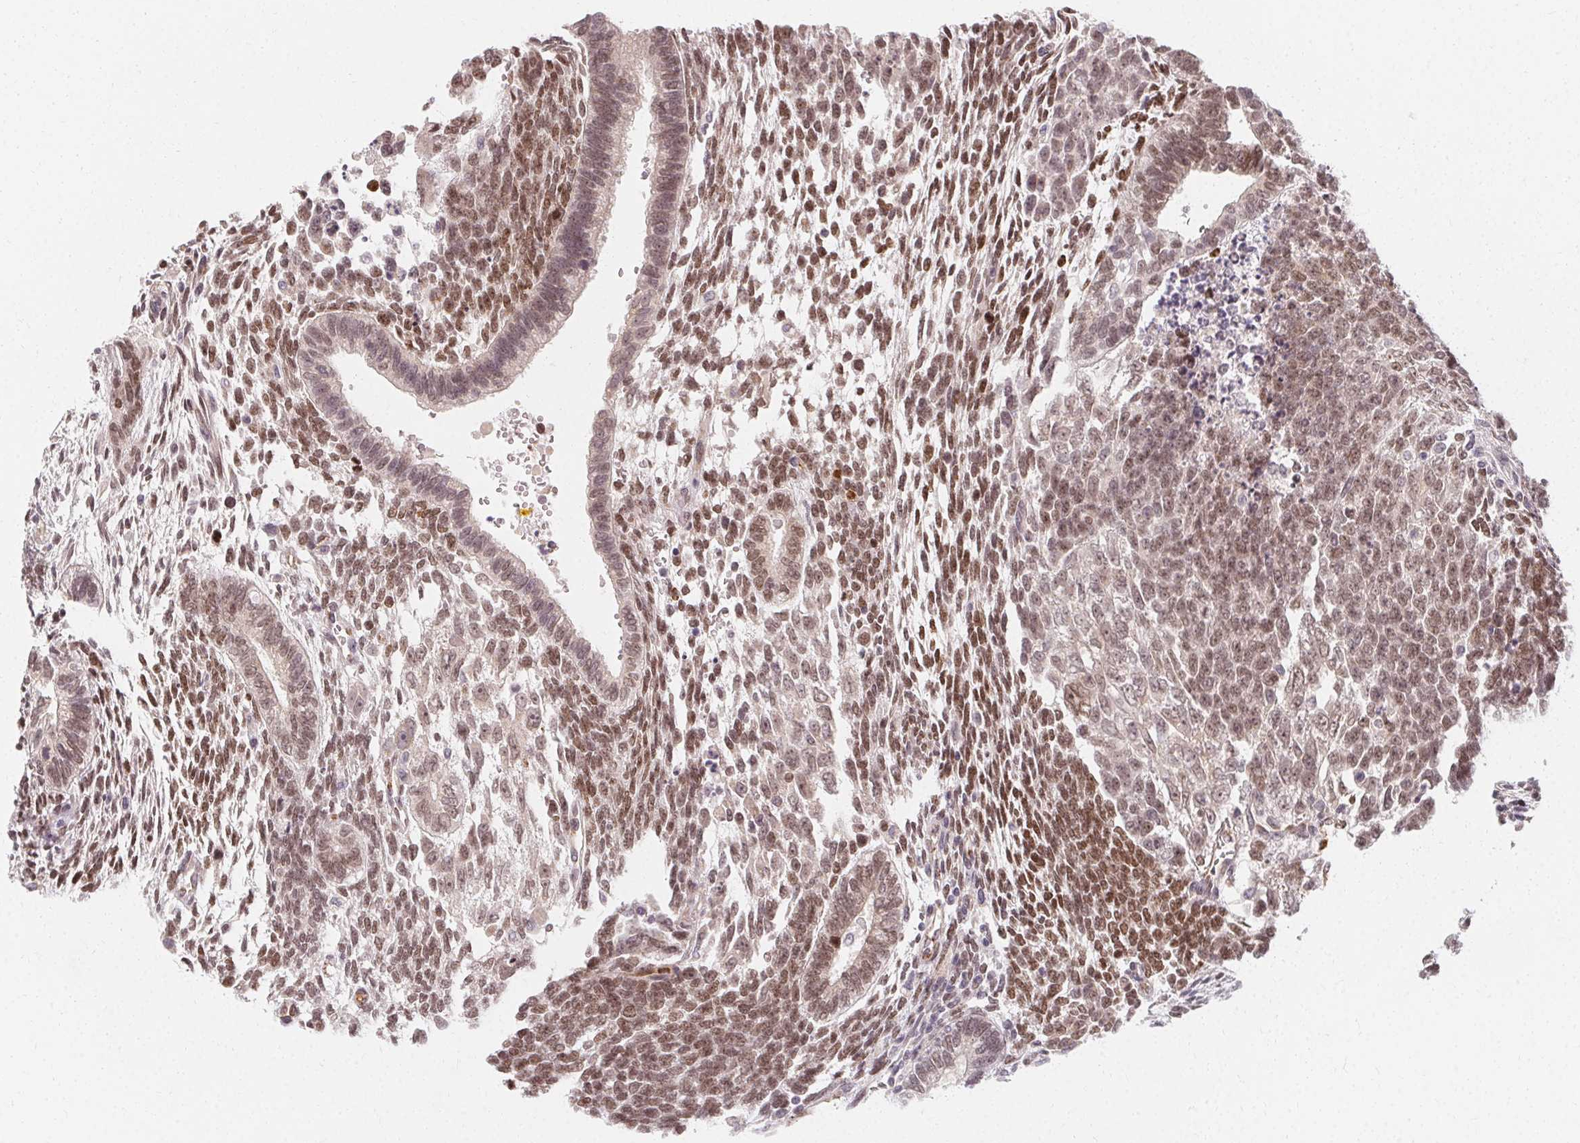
{"staining": {"intensity": "moderate", "quantity": "25%-75%", "location": "nuclear"}, "tissue": "testis cancer", "cell_type": "Tumor cells", "image_type": "cancer", "snomed": [{"axis": "morphology", "description": "Carcinoma, Embryonal, NOS"}, {"axis": "topography", "description": "Testis"}], "caption": "Immunohistochemical staining of testis cancer displays medium levels of moderate nuclear positivity in about 25%-75% of tumor cells.", "gene": "CLCNKB", "patient": {"sex": "male", "age": 23}}